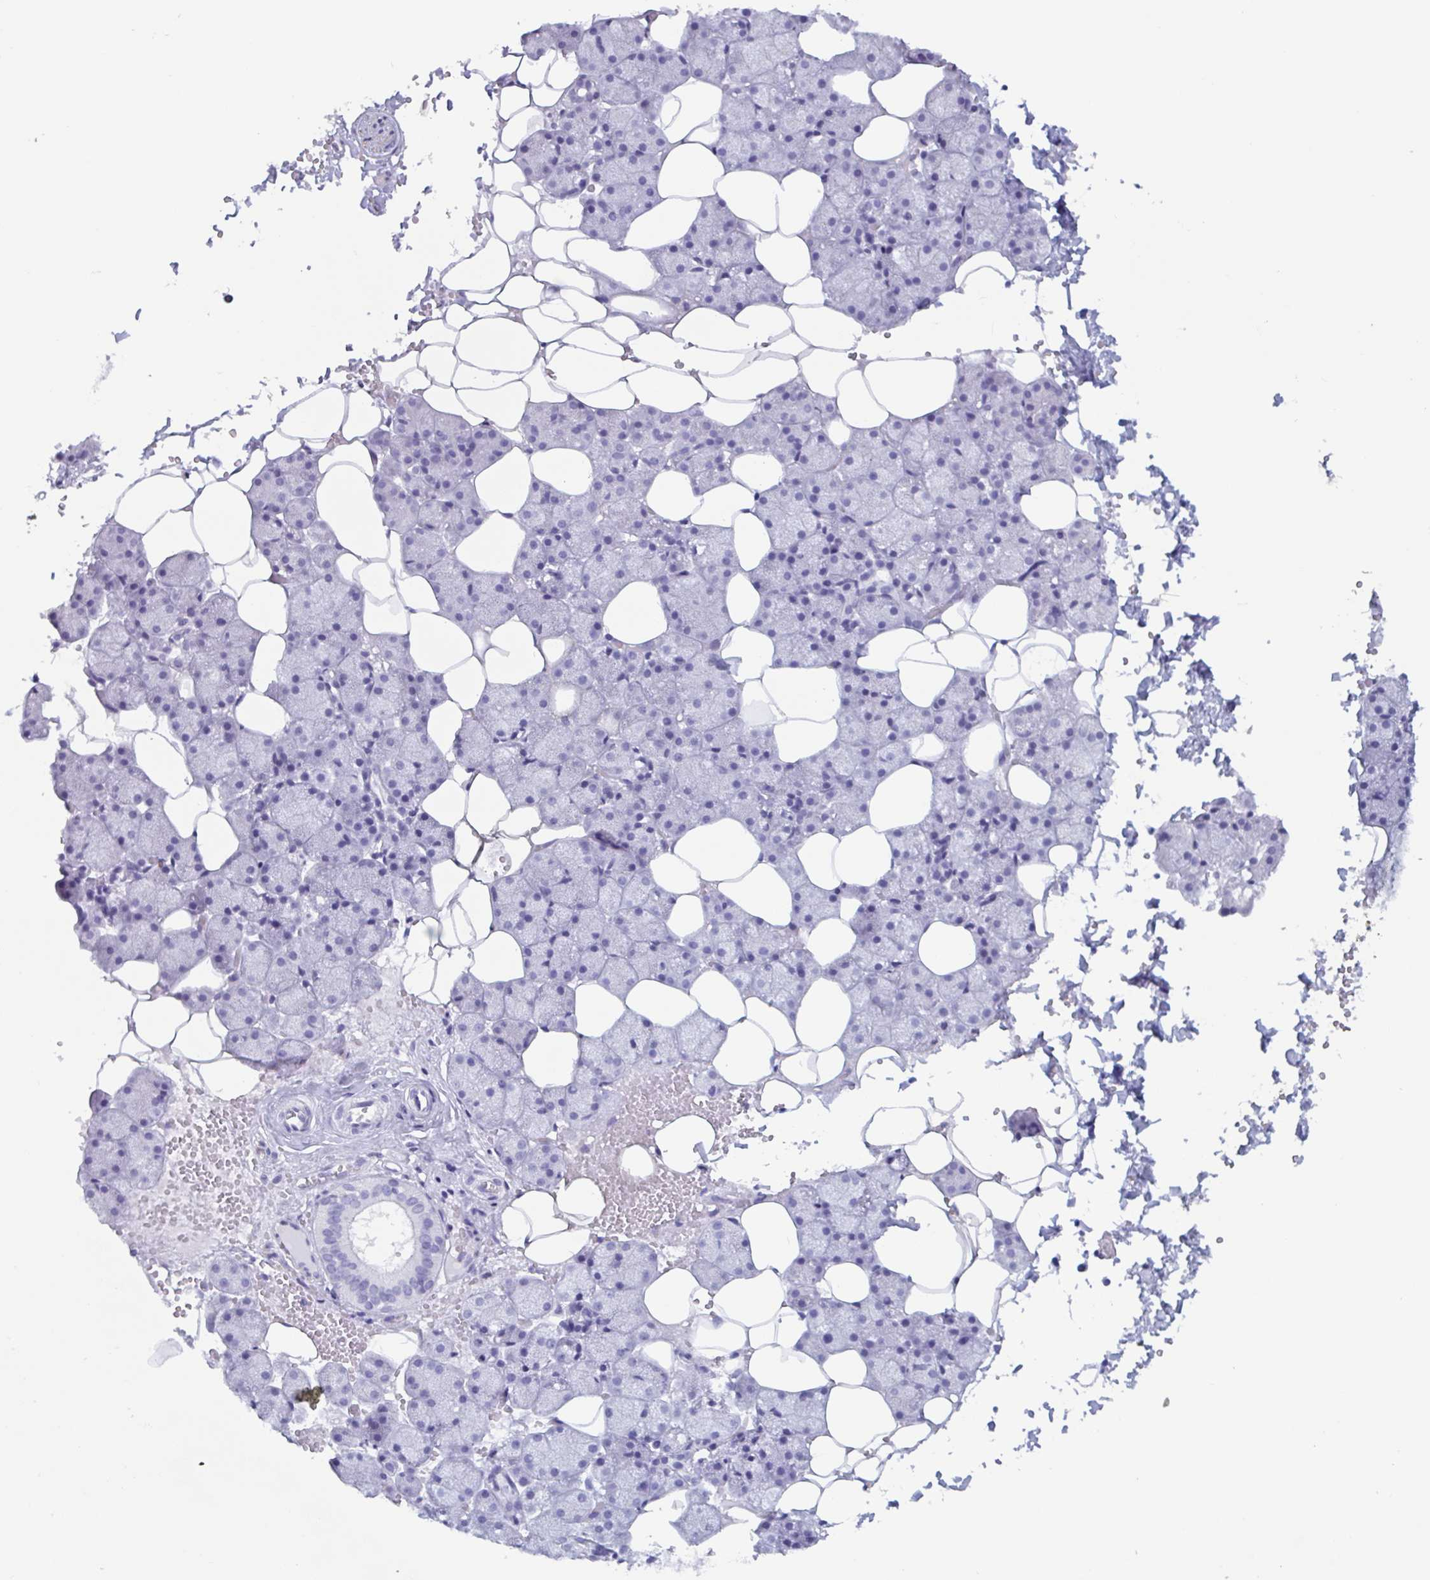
{"staining": {"intensity": "negative", "quantity": "none", "location": "none"}, "tissue": "salivary gland", "cell_type": "Glandular cells", "image_type": "normal", "snomed": [{"axis": "morphology", "description": "Normal tissue, NOS"}, {"axis": "topography", "description": "Salivary gland"}], "caption": "IHC photomicrograph of benign salivary gland: salivary gland stained with DAB (3,3'-diaminobenzidine) reveals no significant protein expression in glandular cells. (Immunohistochemistry (ihc), brightfield microscopy, high magnification).", "gene": "BPI", "patient": {"sex": "male", "age": 38}}